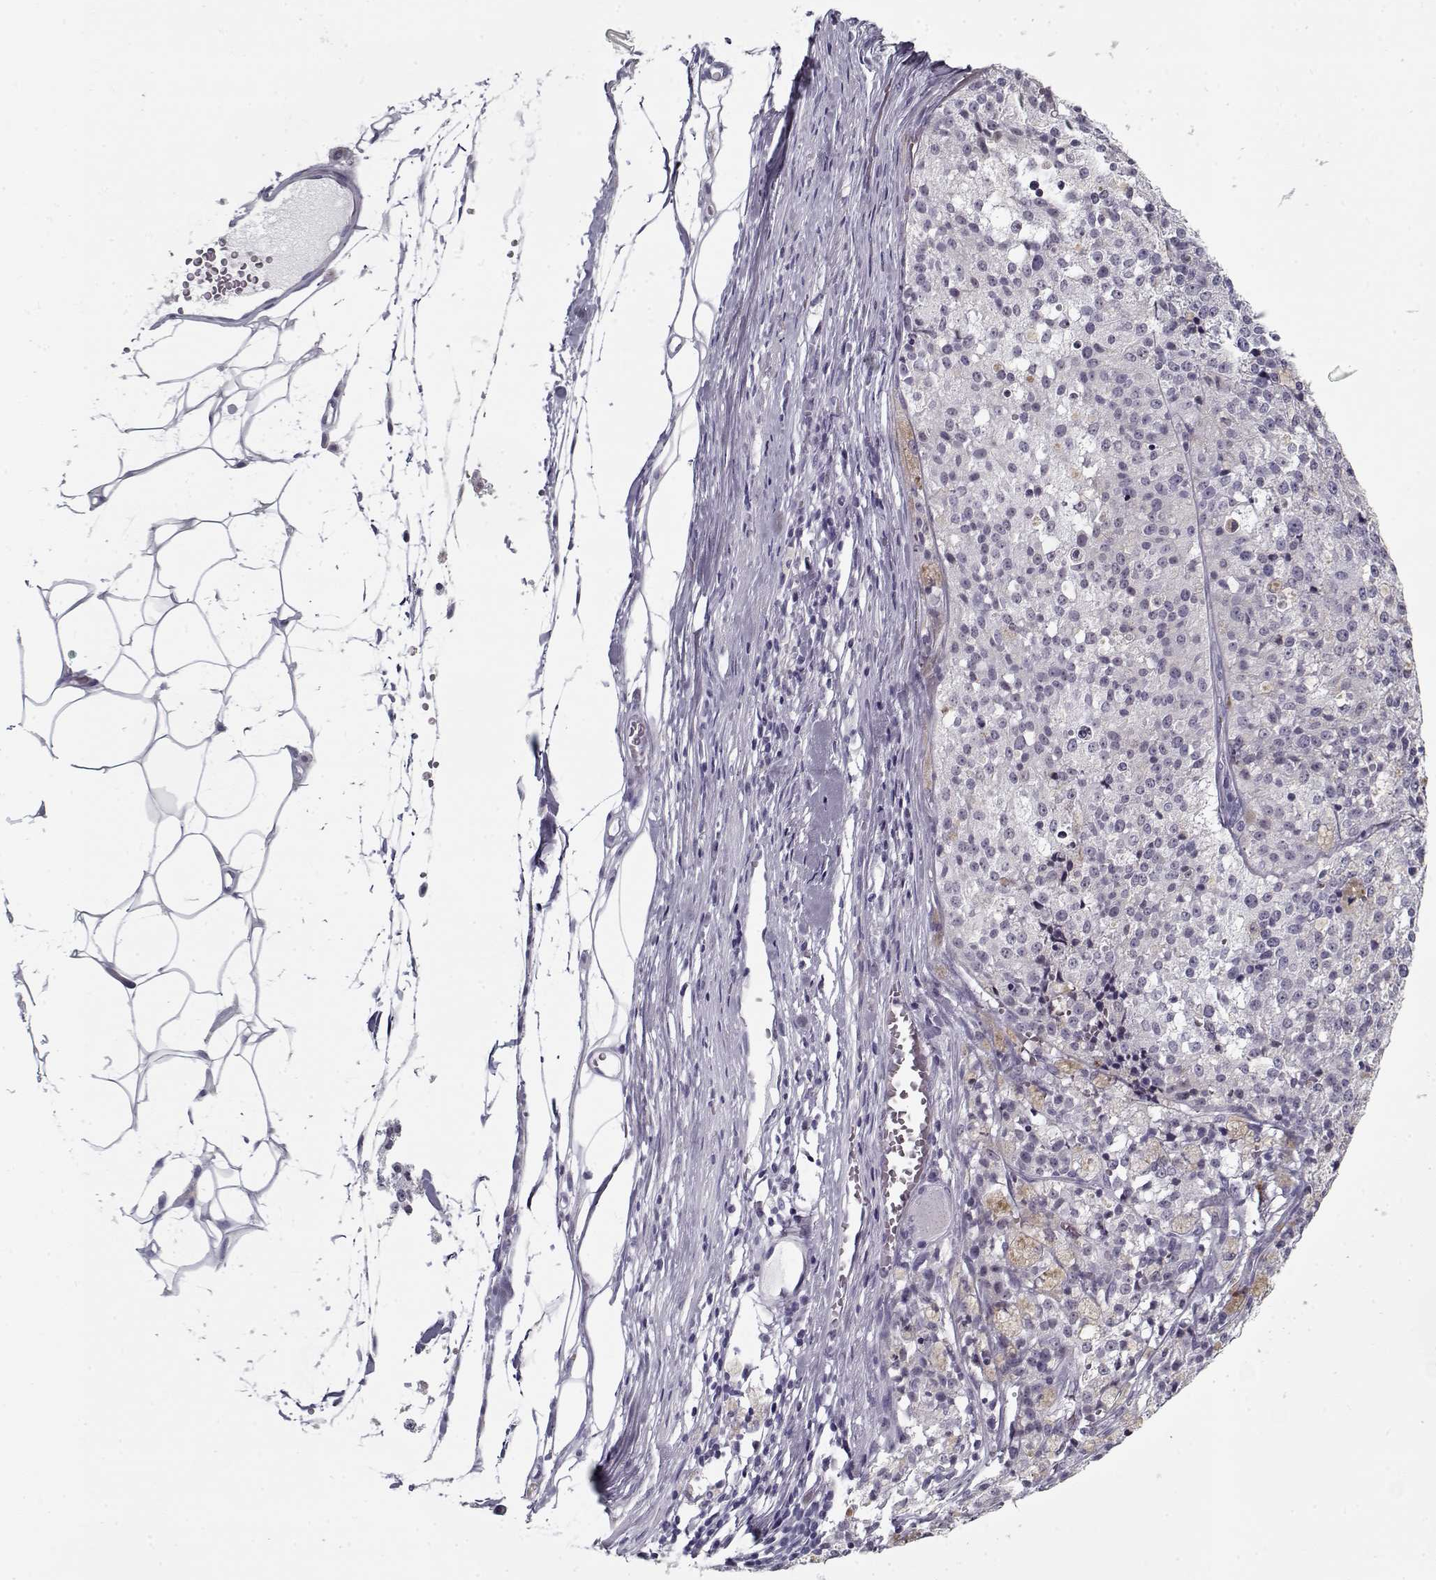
{"staining": {"intensity": "negative", "quantity": "none", "location": "none"}, "tissue": "melanoma", "cell_type": "Tumor cells", "image_type": "cancer", "snomed": [{"axis": "morphology", "description": "Malignant melanoma, Metastatic site"}, {"axis": "topography", "description": "Lymph node"}], "caption": "IHC of human melanoma demonstrates no staining in tumor cells.", "gene": "RNF32", "patient": {"sex": "female", "age": 64}}